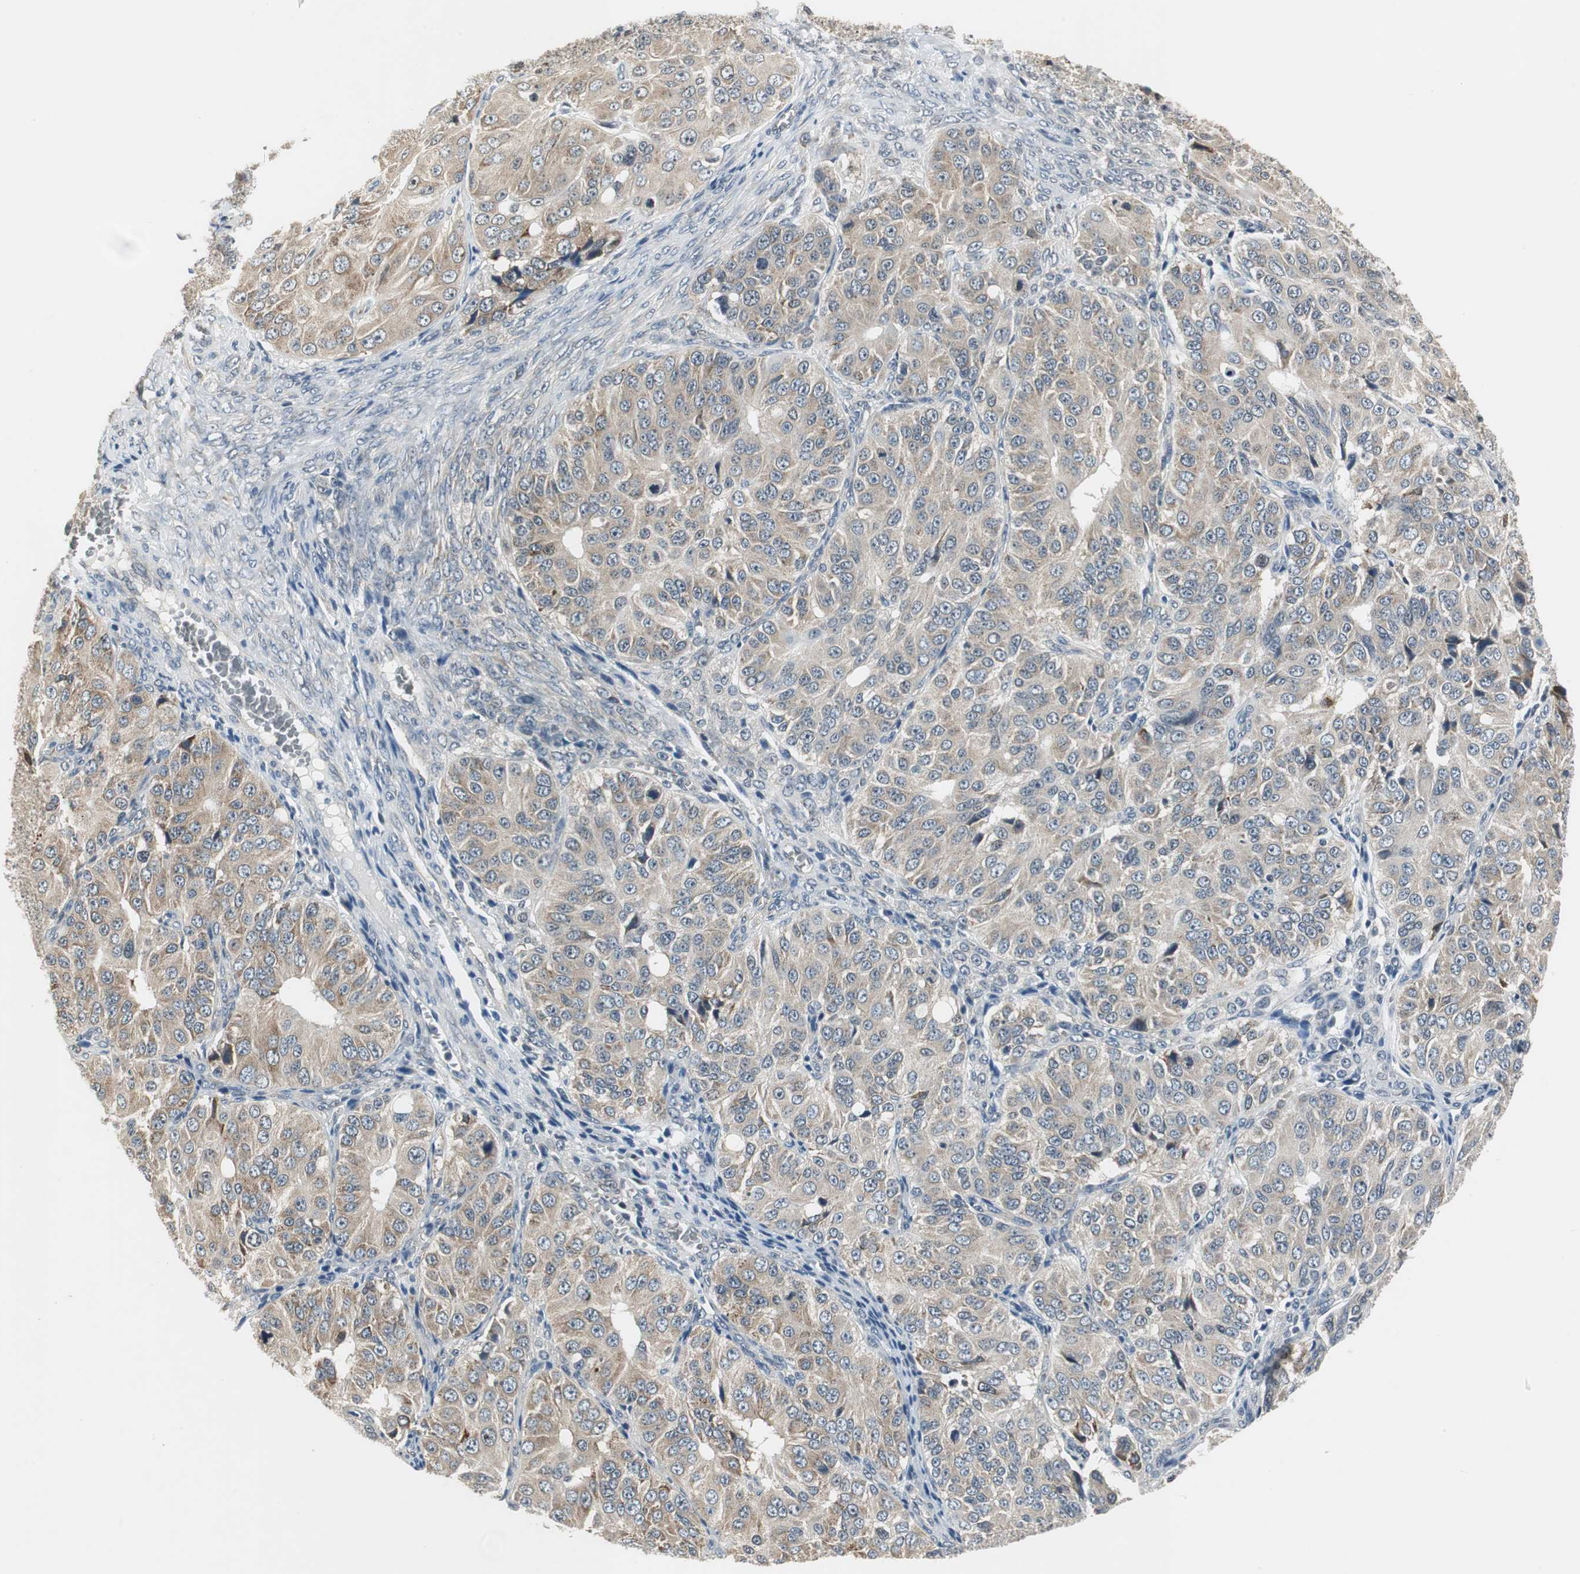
{"staining": {"intensity": "weak", "quantity": ">75%", "location": "cytoplasmic/membranous"}, "tissue": "ovarian cancer", "cell_type": "Tumor cells", "image_type": "cancer", "snomed": [{"axis": "morphology", "description": "Carcinoma, endometroid"}, {"axis": "topography", "description": "Ovary"}], "caption": "Approximately >75% of tumor cells in human ovarian cancer (endometroid carcinoma) show weak cytoplasmic/membranous protein staining as visualized by brown immunohistochemical staining.", "gene": "CCT5", "patient": {"sex": "female", "age": 51}}